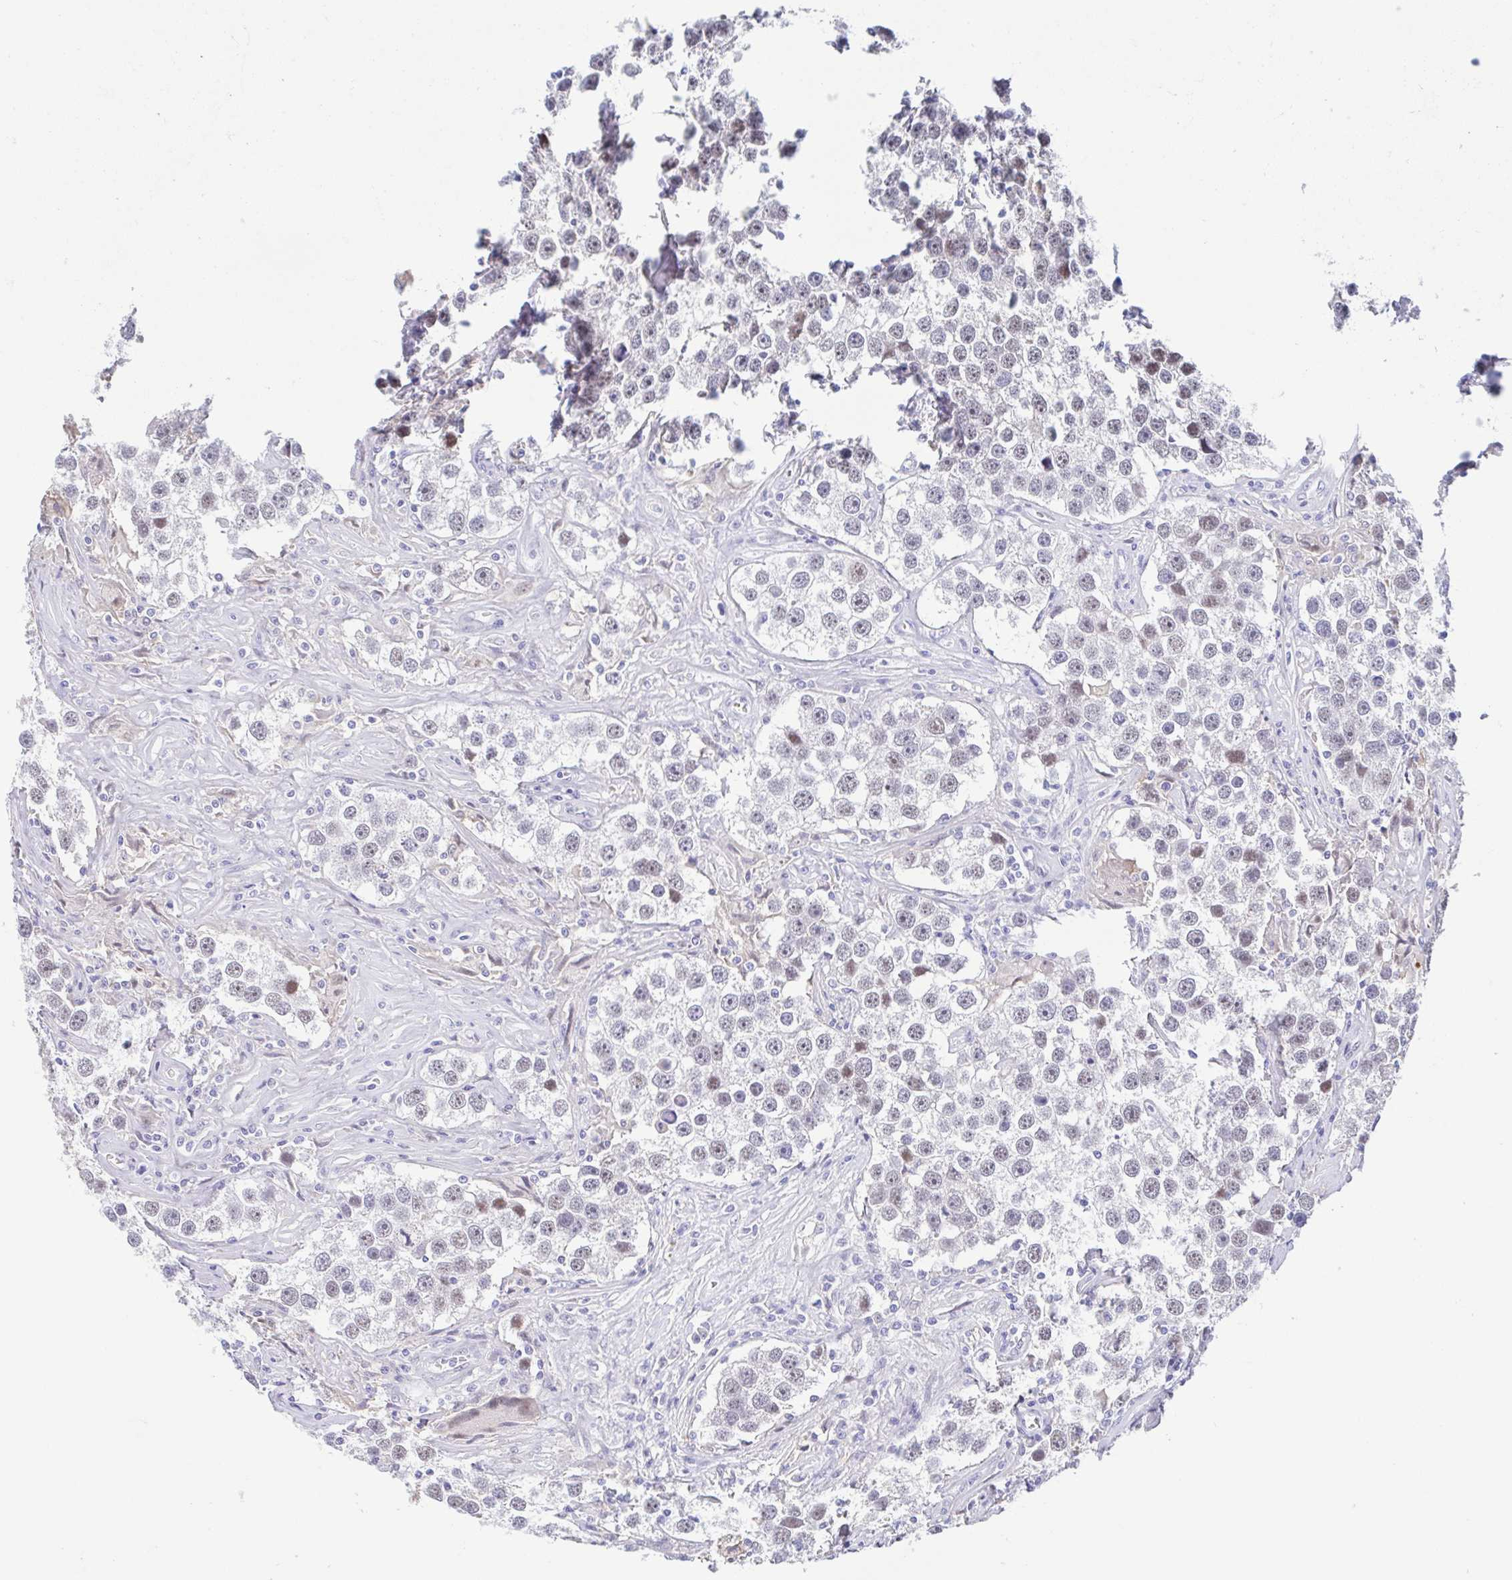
{"staining": {"intensity": "weak", "quantity": "<25%", "location": "nuclear"}, "tissue": "testis cancer", "cell_type": "Tumor cells", "image_type": "cancer", "snomed": [{"axis": "morphology", "description": "Seminoma, NOS"}, {"axis": "topography", "description": "Testis"}], "caption": "An immunohistochemistry (IHC) image of testis cancer (seminoma) is shown. There is no staining in tumor cells of testis cancer (seminoma). (Brightfield microscopy of DAB immunohistochemistry (IHC) at high magnification).", "gene": "PERM1", "patient": {"sex": "male", "age": 49}}